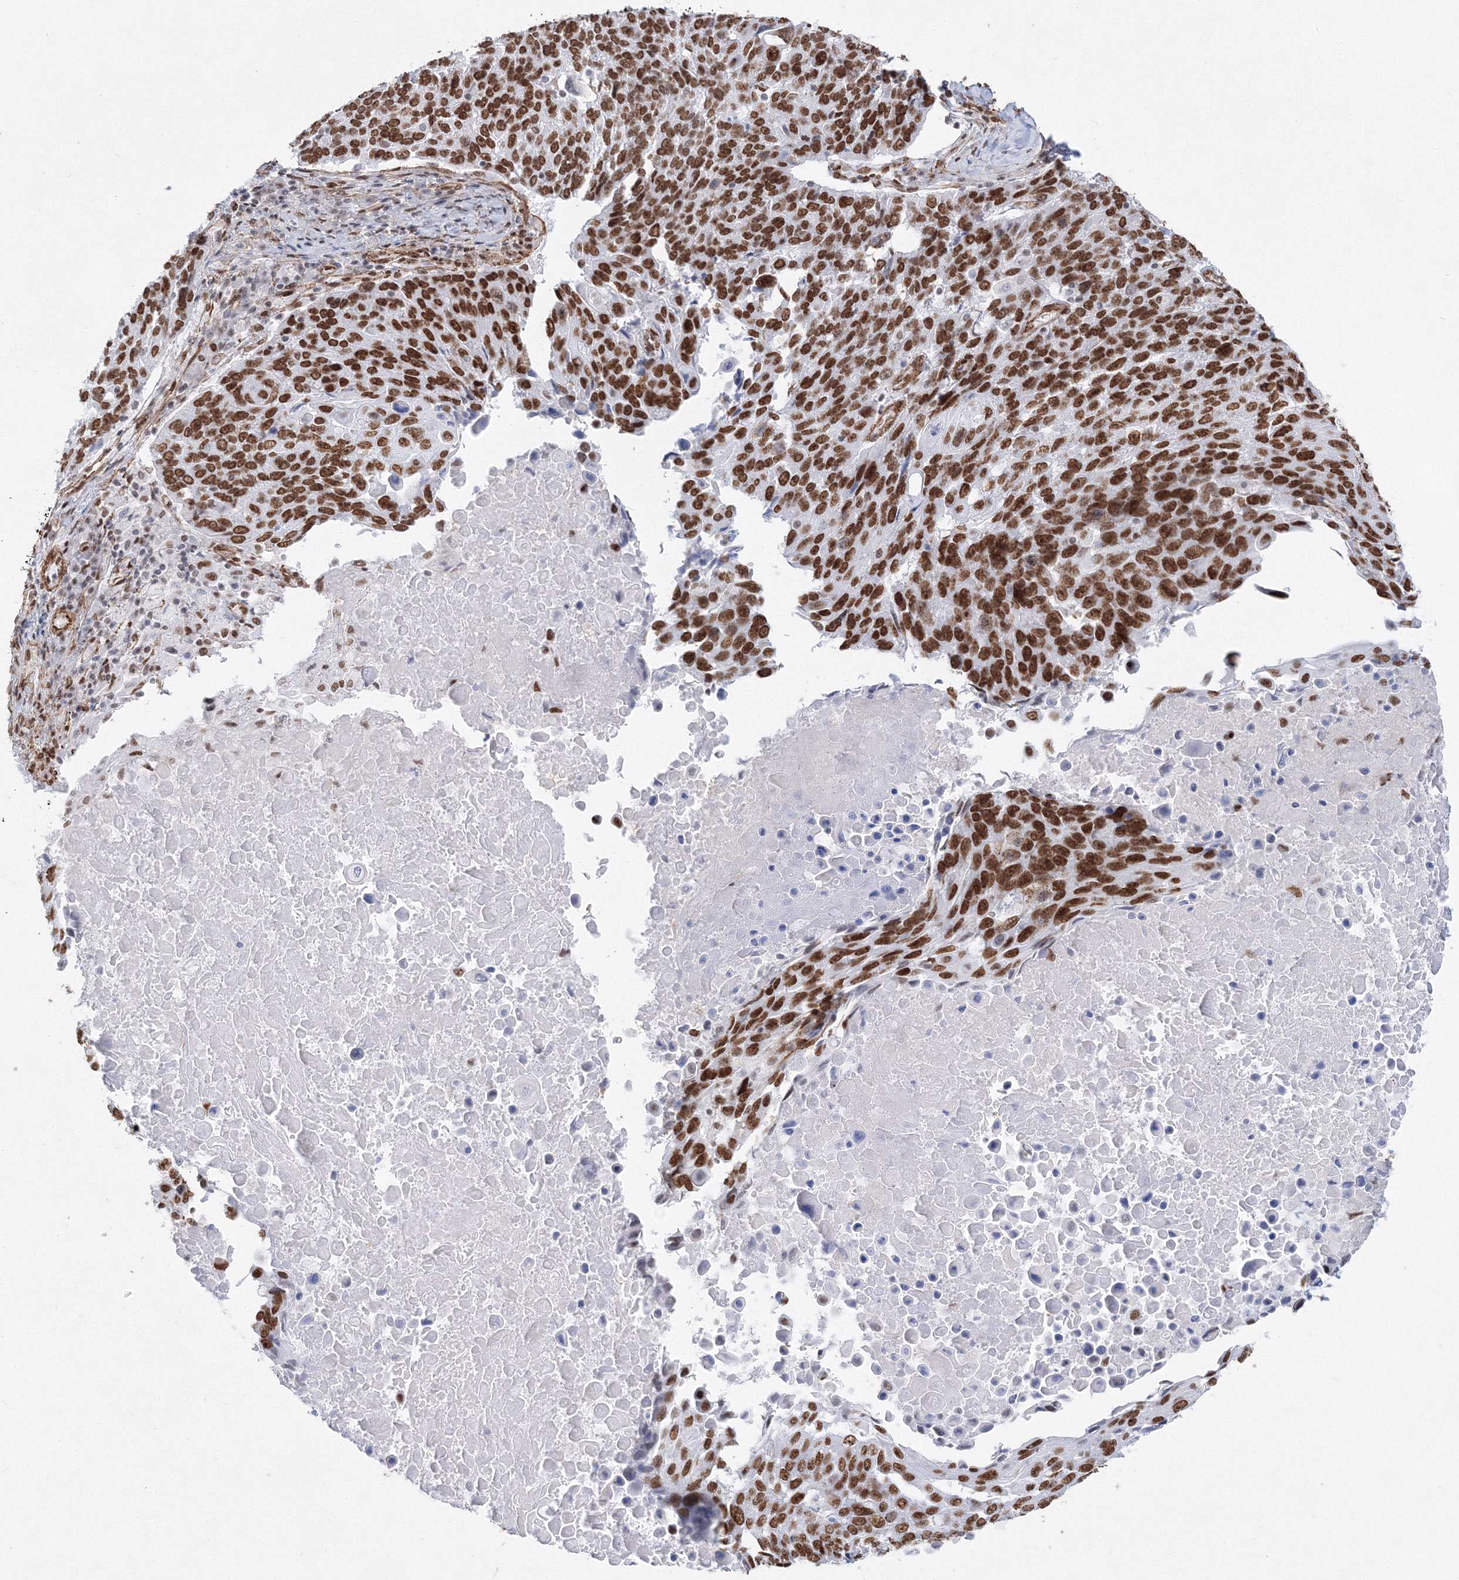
{"staining": {"intensity": "strong", "quantity": ">75%", "location": "nuclear"}, "tissue": "lung cancer", "cell_type": "Tumor cells", "image_type": "cancer", "snomed": [{"axis": "morphology", "description": "Squamous cell carcinoma, NOS"}, {"axis": "topography", "description": "Lung"}], "caption": "Strong nuclear protein staining is appreciated in about >75% of tumor cells in lung cancer.", "gene": "ZNF638", "patient": {"sex": "male", "age": 66}}